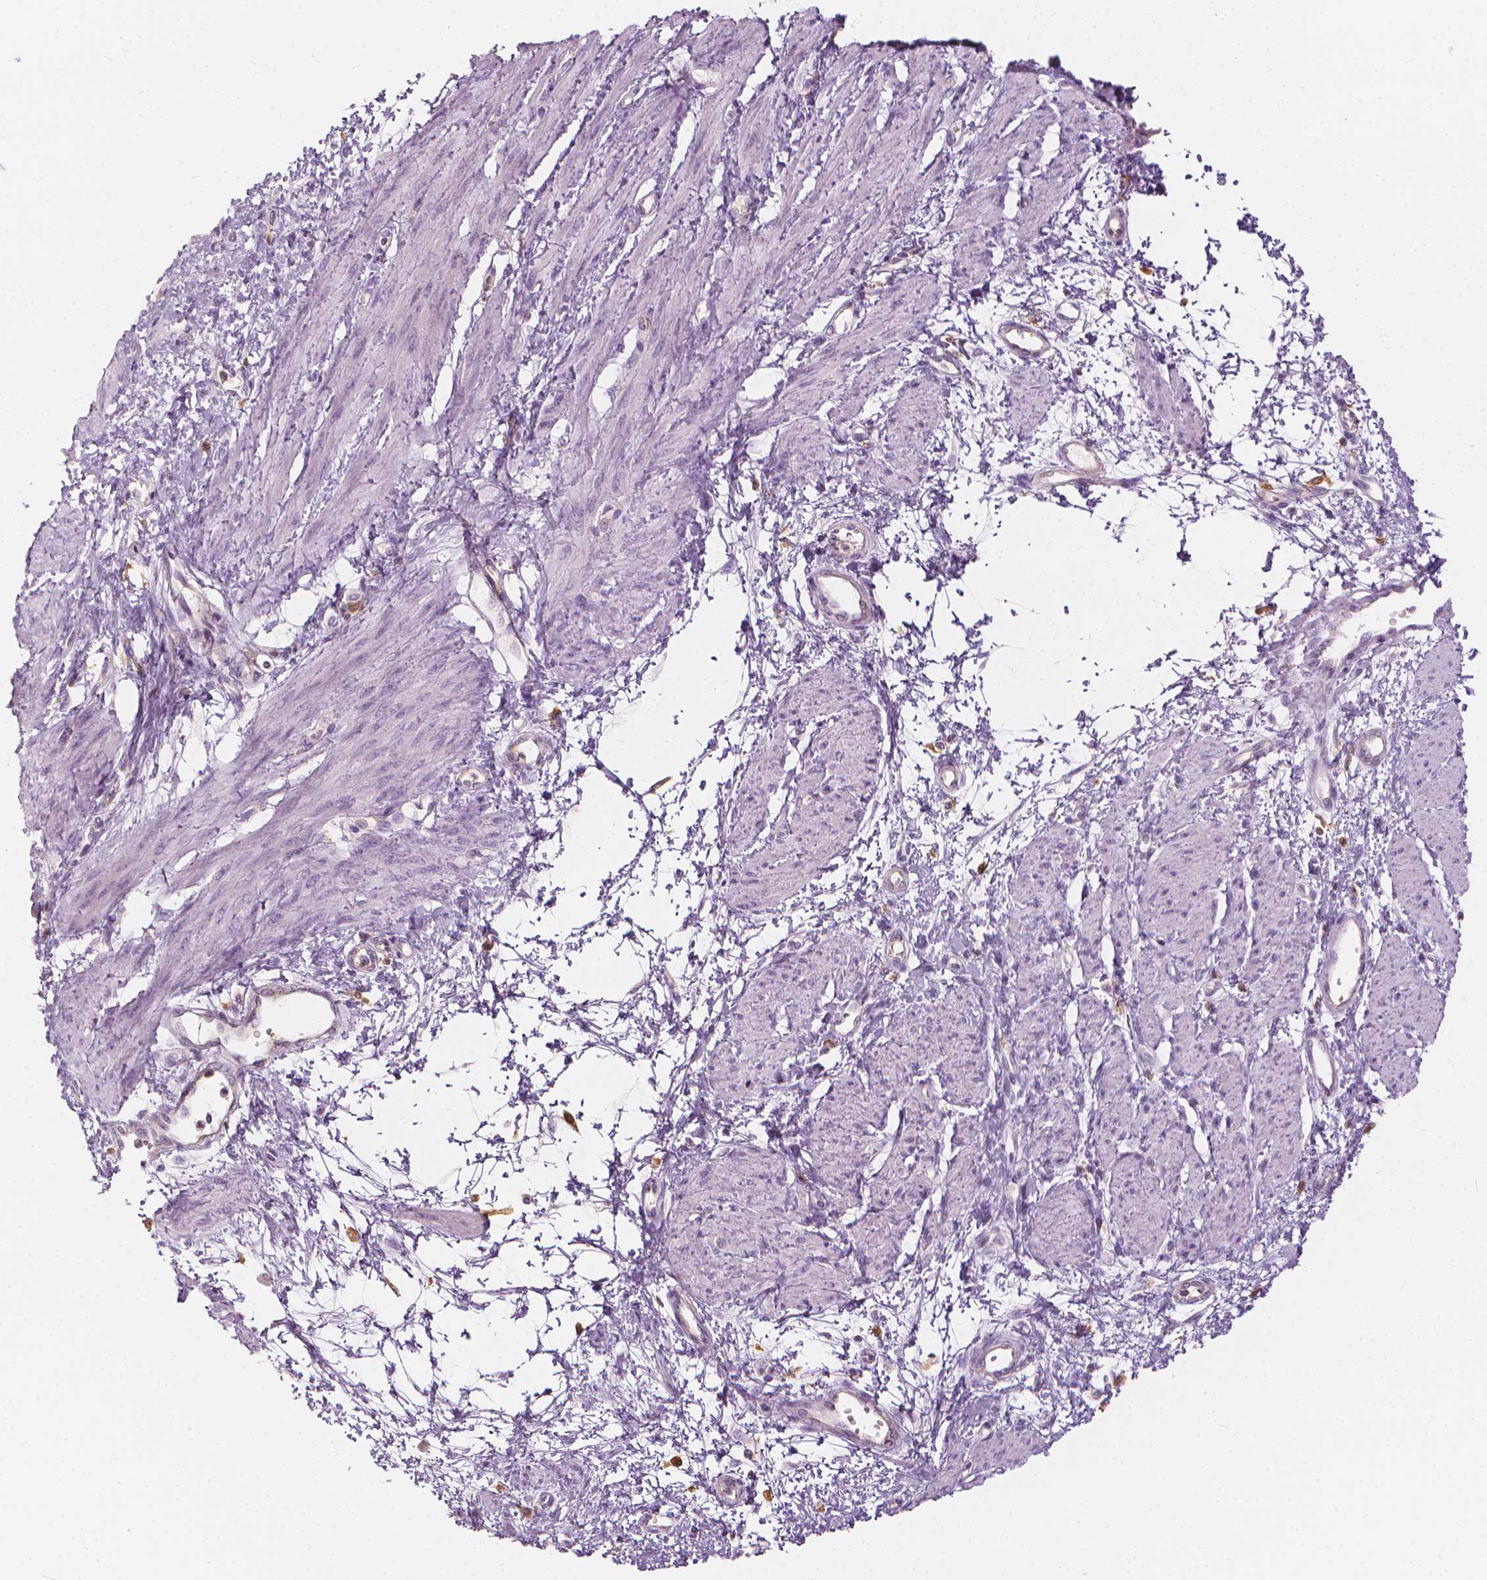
{"staining": {"intensity": "negative", "quantity": "none", "location": "none"}, "tissue": "smooth muscle", "cell_type": "Smooth muscle cells", "image_type": "normal", "snomed": [{"axis": "morphology", "description": "Normal tissue, NOS"}, {"axis": "topography", "description": "Smooth muscle"}, {"axis": "topography", "description": "Uterus"}], "caption": "There is no significant positivity in smooth muscle cells of smooth muscle. (Stains: DAB IHC with hematoxylin counter stain, Microscopy: brightfield microscopy at high magnification).", "gene": "SHMT1", "patient": {"sex": "female", "age": 39}}